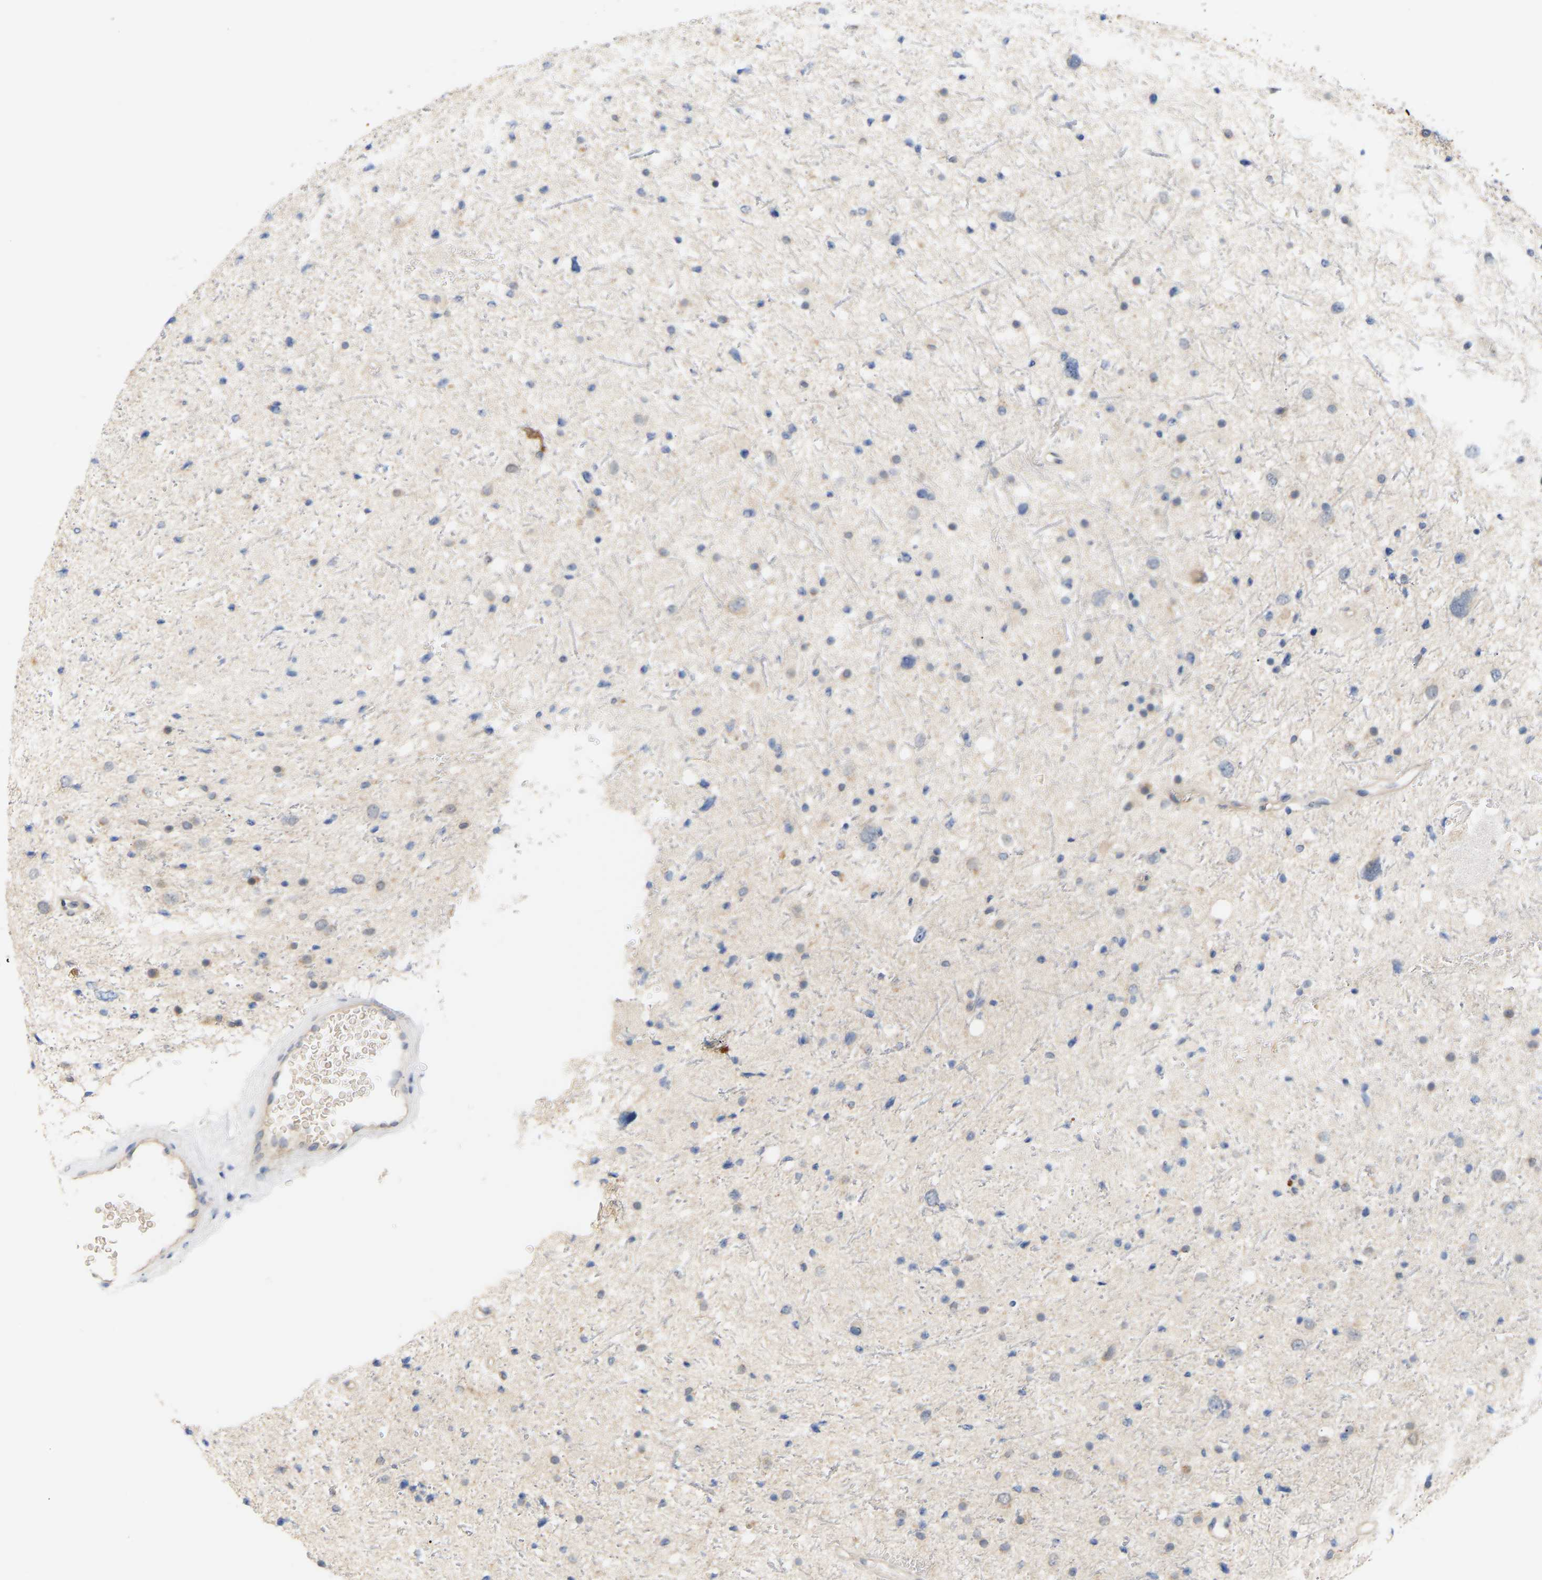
{"staining": {"intensity": "negative", "quantity": "none", "location": "none"}, "tissue": "glioma", "cell_type": "Tumor cells", "image_type": "cancer", "snomed": [{"axis": "morphology", "description": "Glioma, malignant, Low grade"}, {"axis": "topography", "description": "Brain"}], "caption": "High magnification brightfield microscopy of malignant glioma (low-grade) stained with DAB (3,3'-diaminobenzidine) (brown) and counterstained with hematoxylin (blue): tumor cells show no significant positivity. (DAB IHC, high magnification).", "gene": "TPMT", "patient": {"sex": "female", "age": 37}}